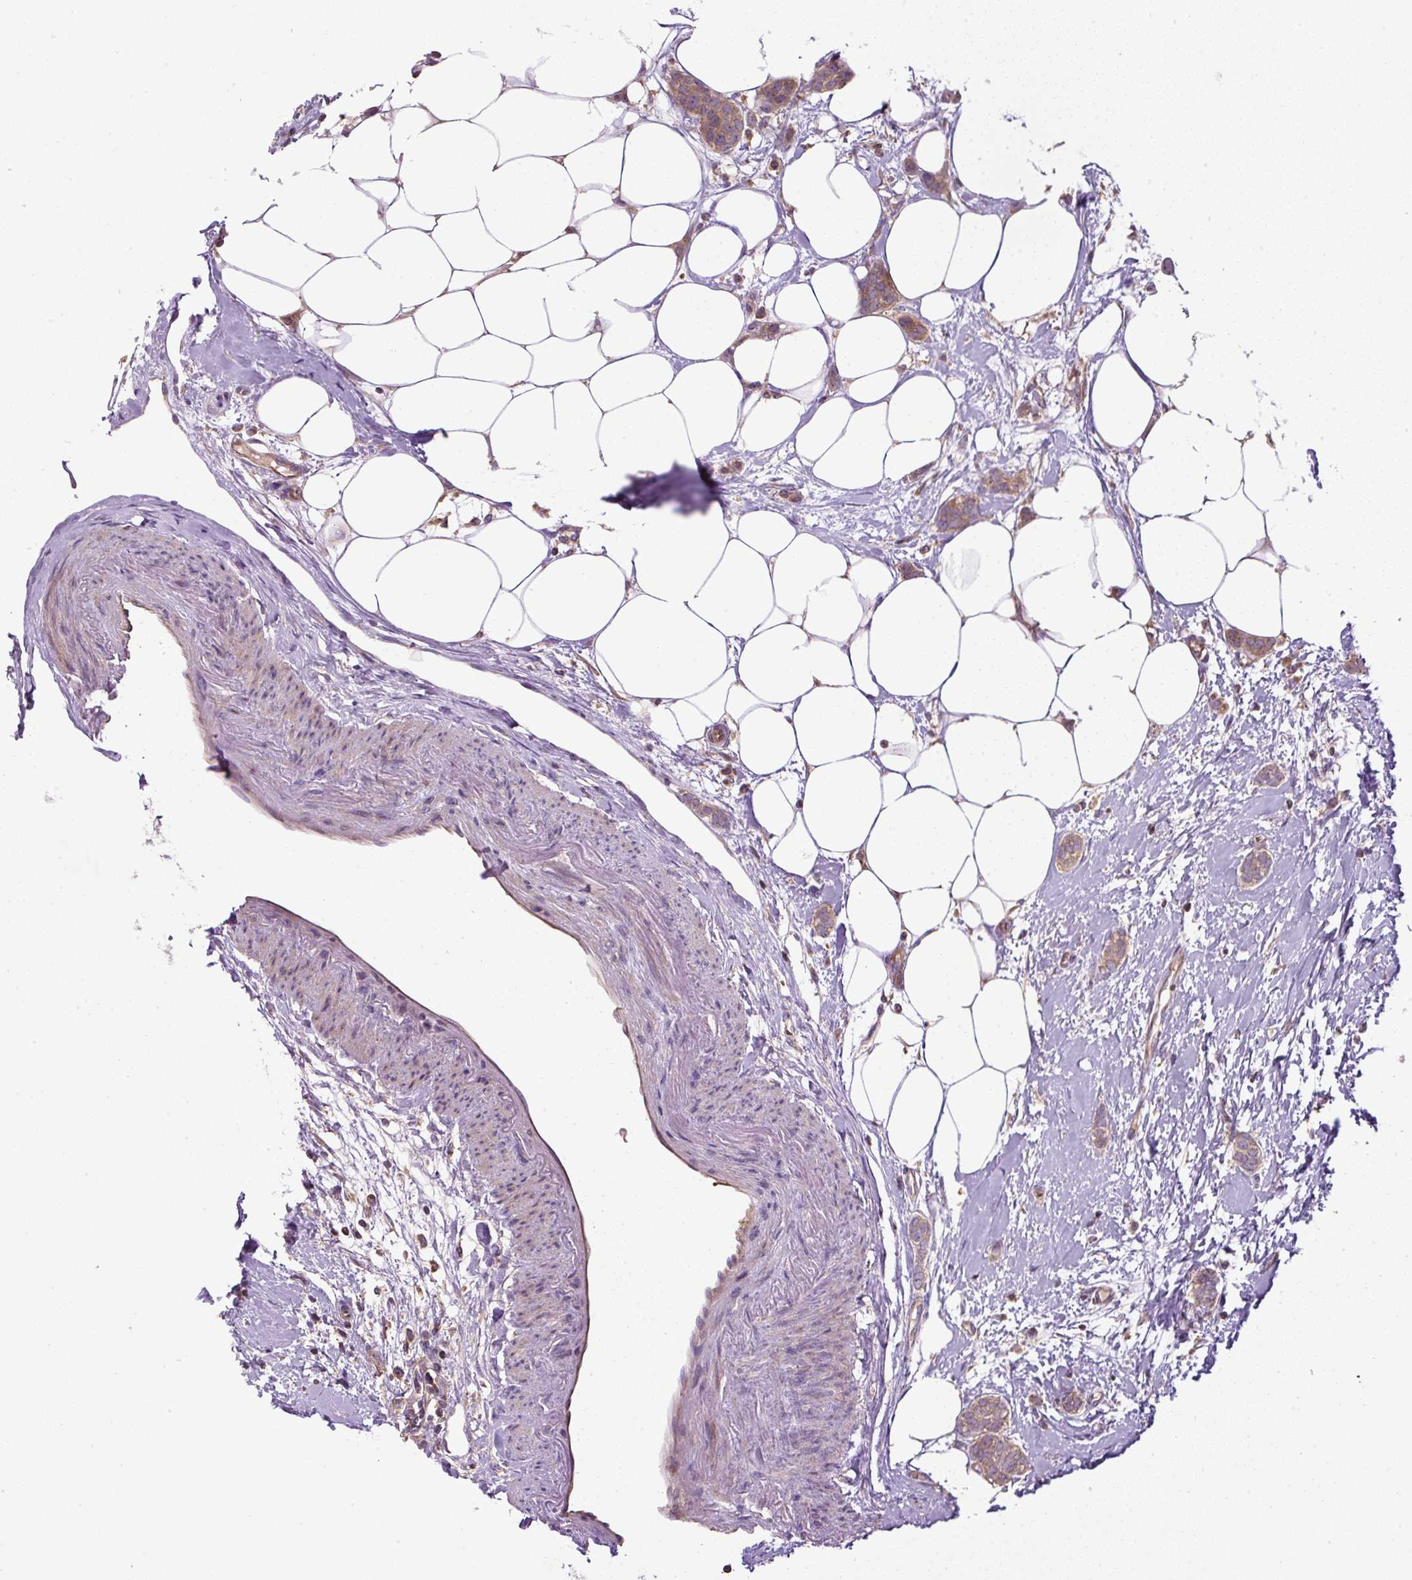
{"staining": {"intensity": "moderate", "quantity": ">75%", "location": "cytoplasmic/membranous"}, "tissue": "breast cancer", "cell_type": "Tumor cells", "image_type": "cancer", "snomed": [{"axis": "morphology", "description": "Duct carcinoma"}, {"axis": "topography", "description": "Breast"}], "caption": "IHC staining of invasive ductal carcinoma (breast), which demonstrates medium levels of moderate cytoplasmic/membranous expression in approximately >75% of tumor cells indicating moderate cytoplasmic/membranous protein staining. The staining was performed using DAB (3,3'-diaminobenzidine) (brown) for protein detection and nuclei were counterstained in hematoxylin (blue).", "gene": "ZNF547", "patient": {"sex": "female", "age": 72}}